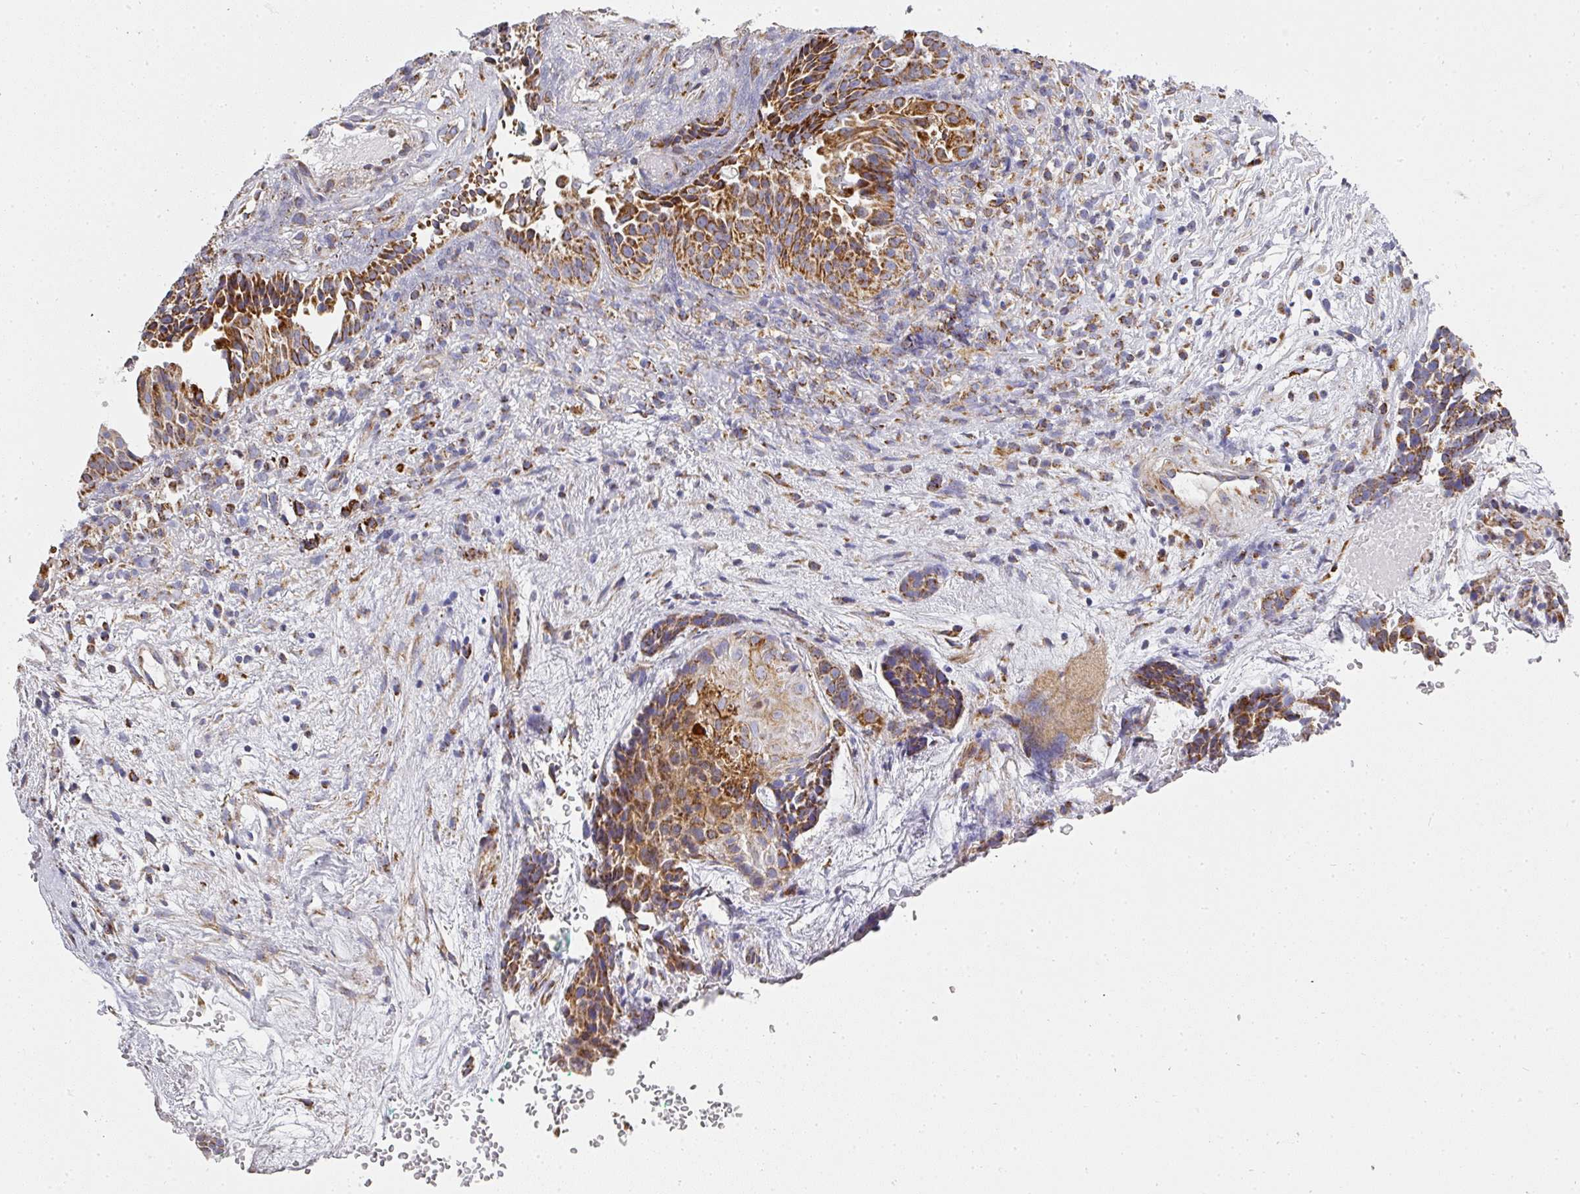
{"staining": {"intensity": "moderate", "quantity": ">75%", "location": "cytoplasmic/membranous"}, "tissue": "head and neck cancer", "cell_type": "Tumor cells", "image_type": "cancer", "snomed": [{"axis": "morphology", "description": "Adenocarcinoma, NOS"}, {"axis": "topography", "description": "Subcutis"}, {"axis": "topography", "description": "Head-Neck"}], "caption": "Head and neck adenocarcinoma stained with DAB (3,3'-diaminobenzidine) immunohistochemistry (IHC) demonstrates medium levels of moderate cytoplasmic/membranous expression in about >75% of tumor cells.", "gene": "UQCRFS1", "patient": {"sex": "female", "age": 73}}